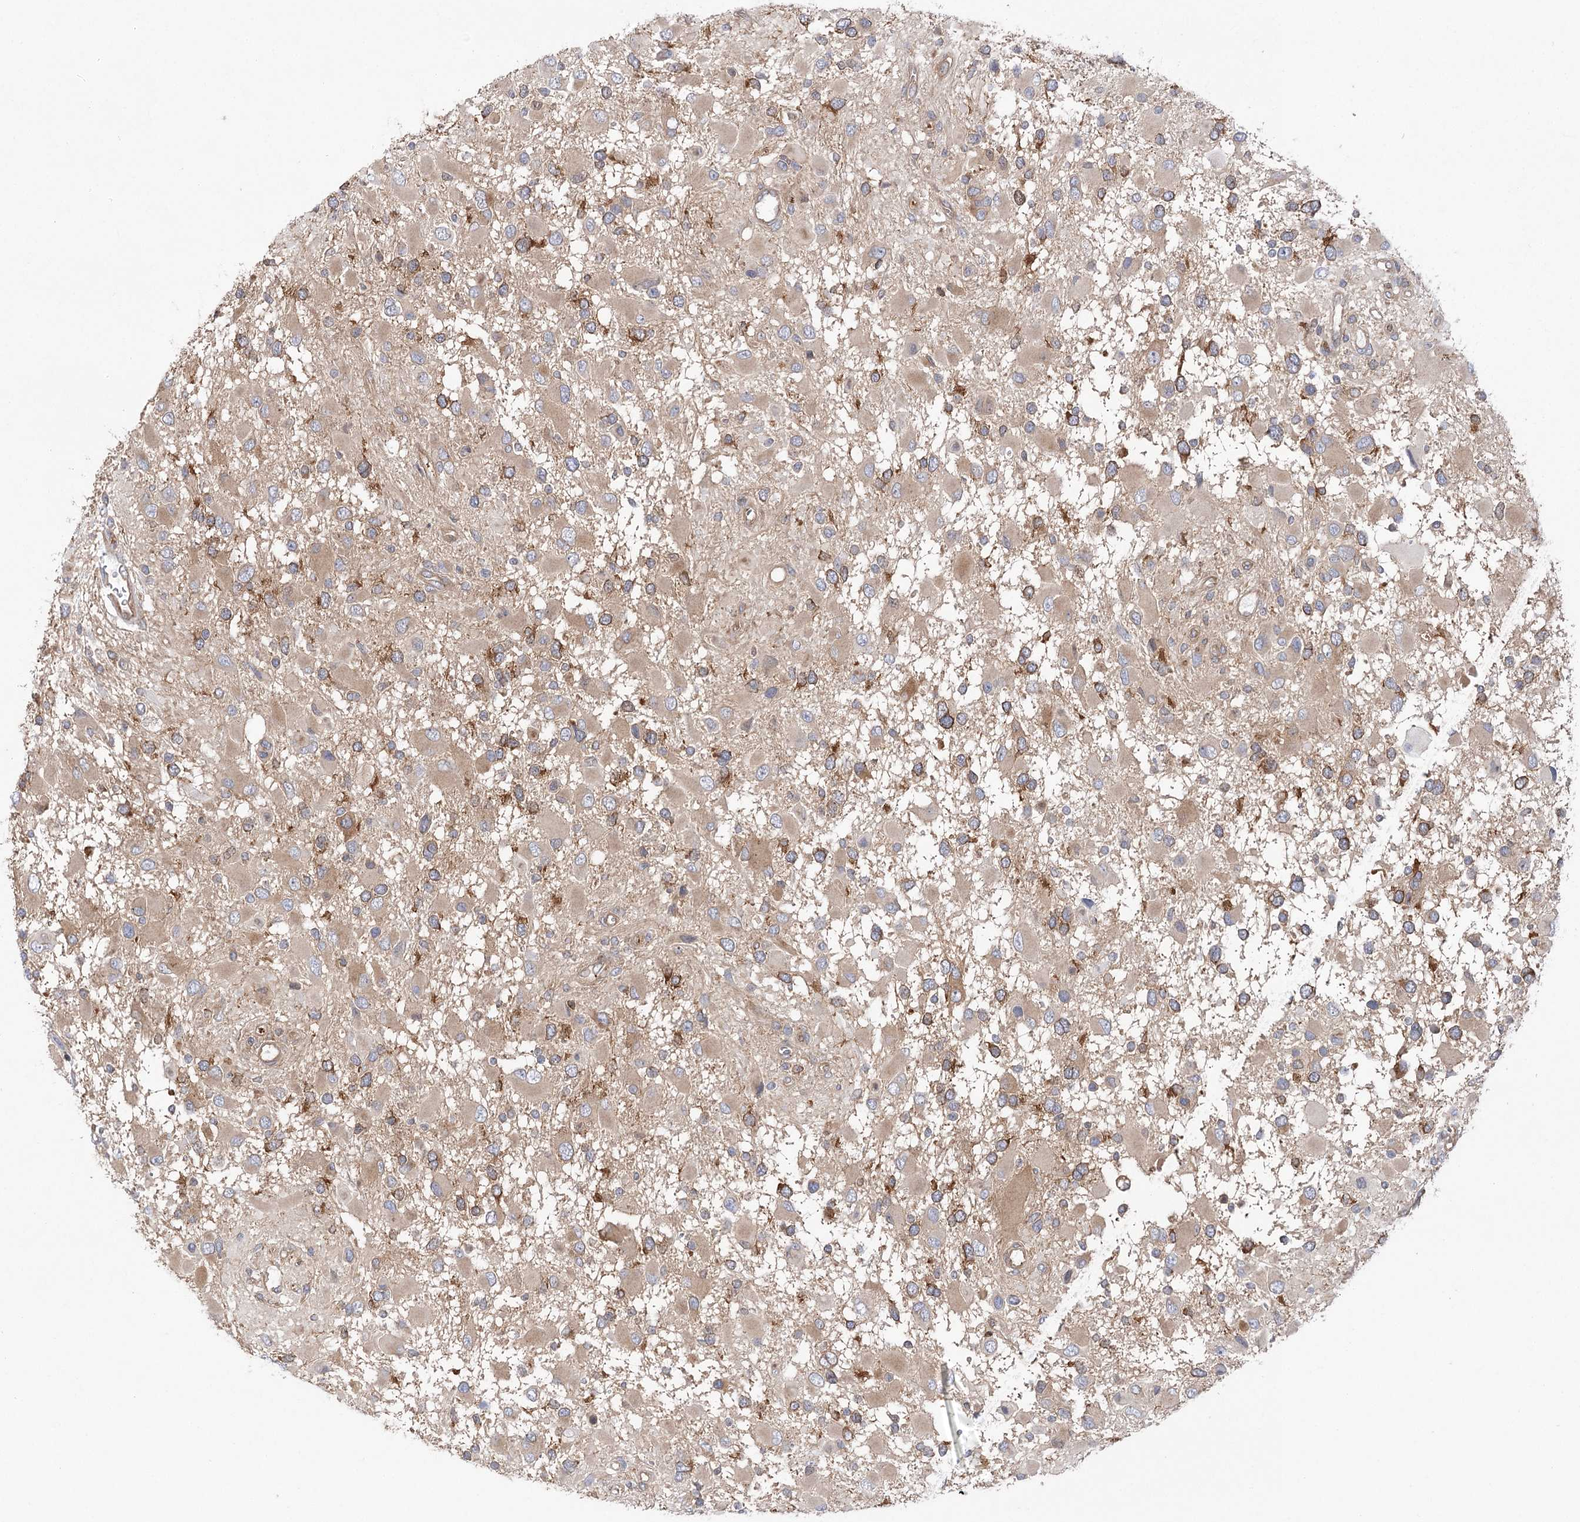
{"staining": {"intensity": "moderate", "quantity": "25%-75%", "location": "cytoplasmic/membranous"}, "tissue": "glioma", "cell_type": "Tumor cells", "image_type": "cancer", "snomed": [{"axis": "morphology", "description": "Glioma, malignant, High grade"}, {"axis": "topography", "description": "Brain"}], "caption": "The histopathology image shows immunohistochemical staining of glioma. There is moderate cytoplasmic/membranous positivity is appreciated in about 25%-75% of tumor cells. The staining was performed using DAB to visualize the protein expression in brown, while the nuclei were stained in blue with hematoxylin (Magnification: 20x).", "gene": "VPS37B", "patient": {"sex": "male", "age": 53}}